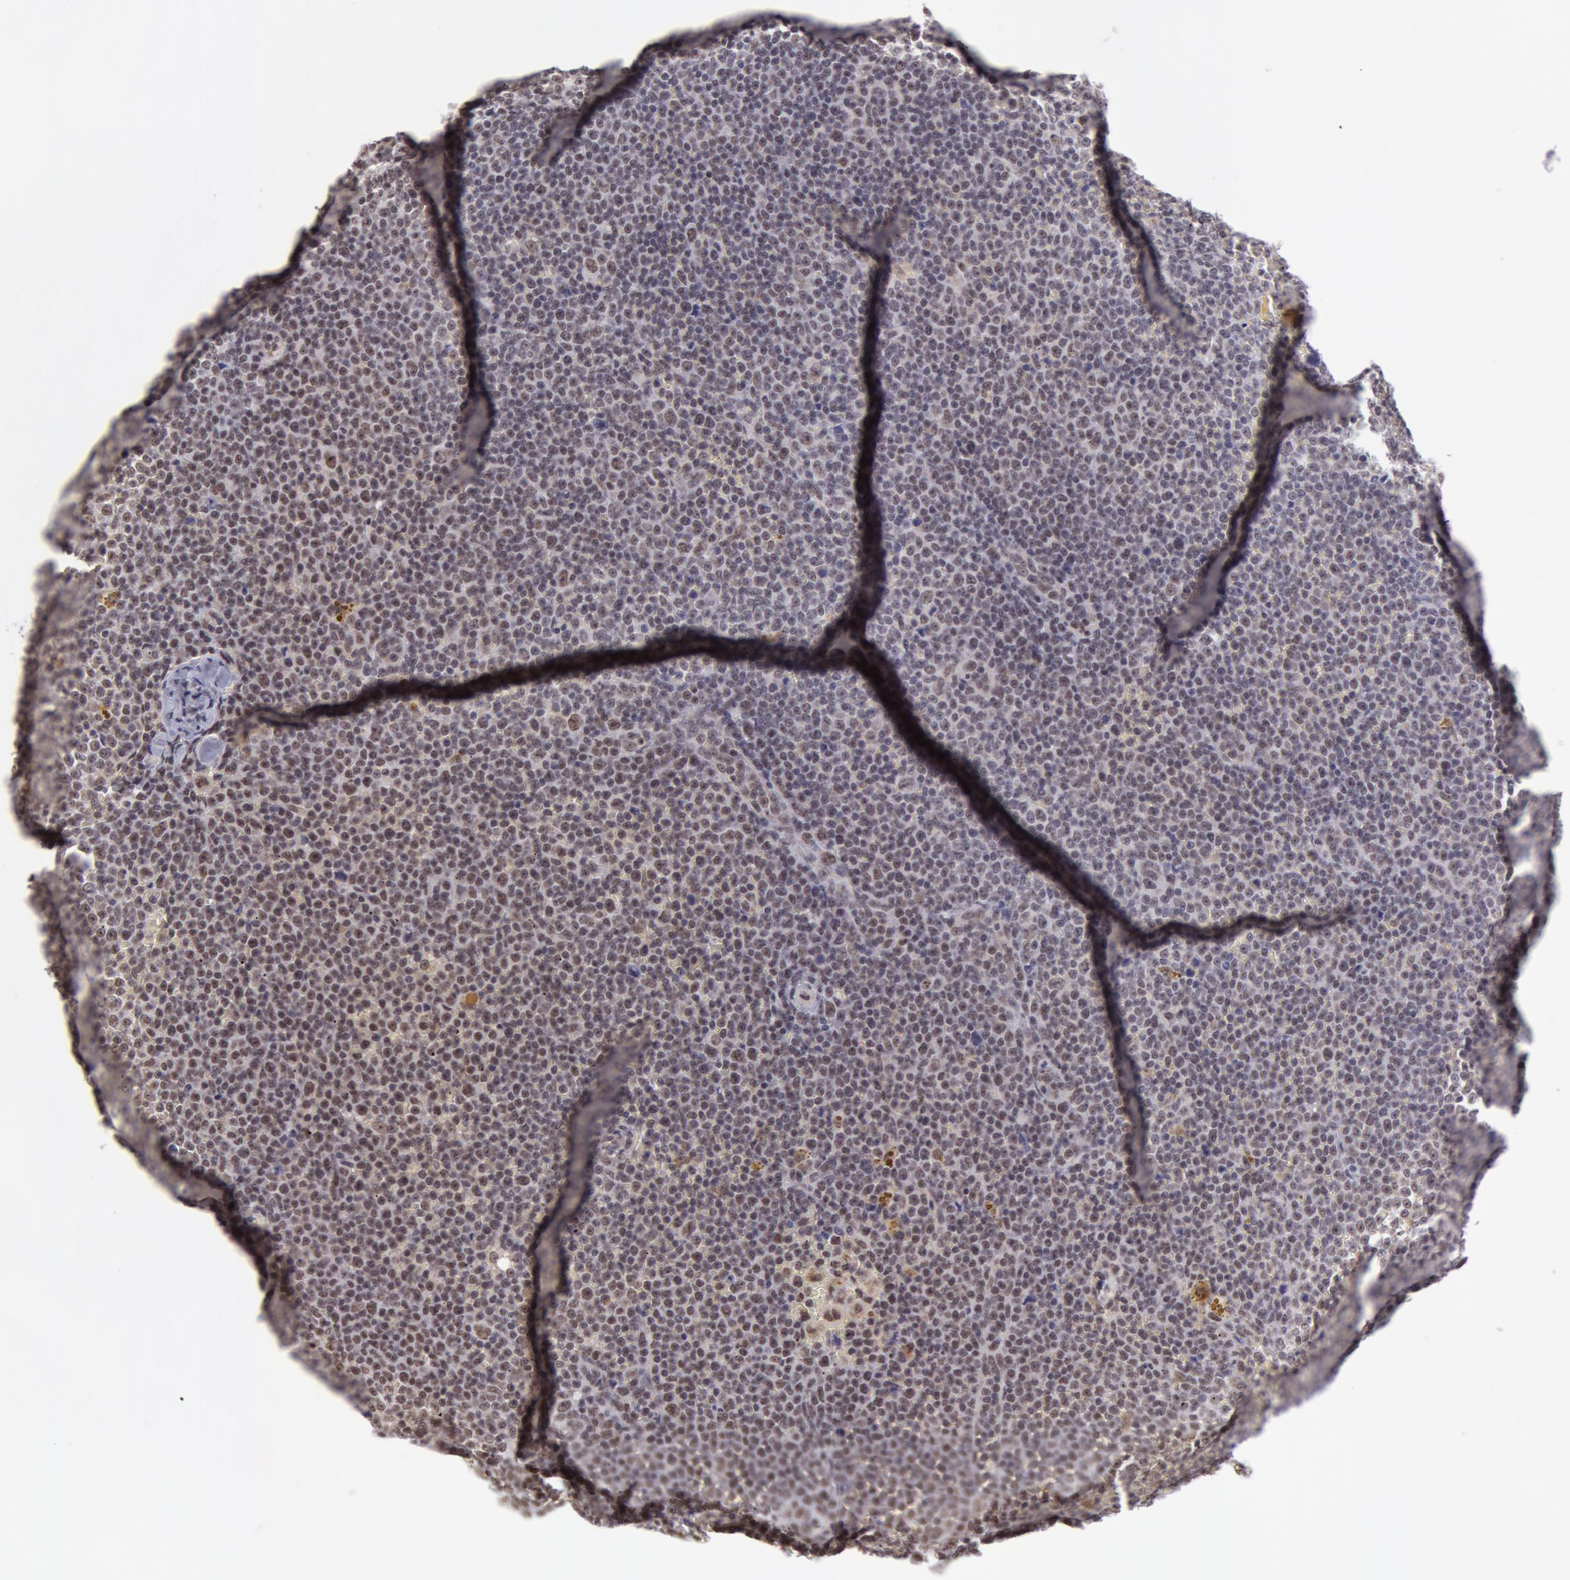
{"staining": {"intensity": "weak", "quantity": "25%-75%", "location": "cytoplasmic/membranous,nuclear"}, "tissue": "lymphoma", "cell_type": "Tumor cells", "image_type": "cancer", "snomed": [{"axis": "morphology", "description": "Malignant lymphoma, non-Hodgkin's type, Low grade"}, {"axis": "topography", "description": "Lymph node"}], "caption": "This micrograph reveals IHC staining of lymphoma, with low weak cytoplasmic/membranous and nuclear positivity in about 25%-75% of tumor cells.", "gene": "VRTN", "patient": {"sex": "male", "age": 50}}